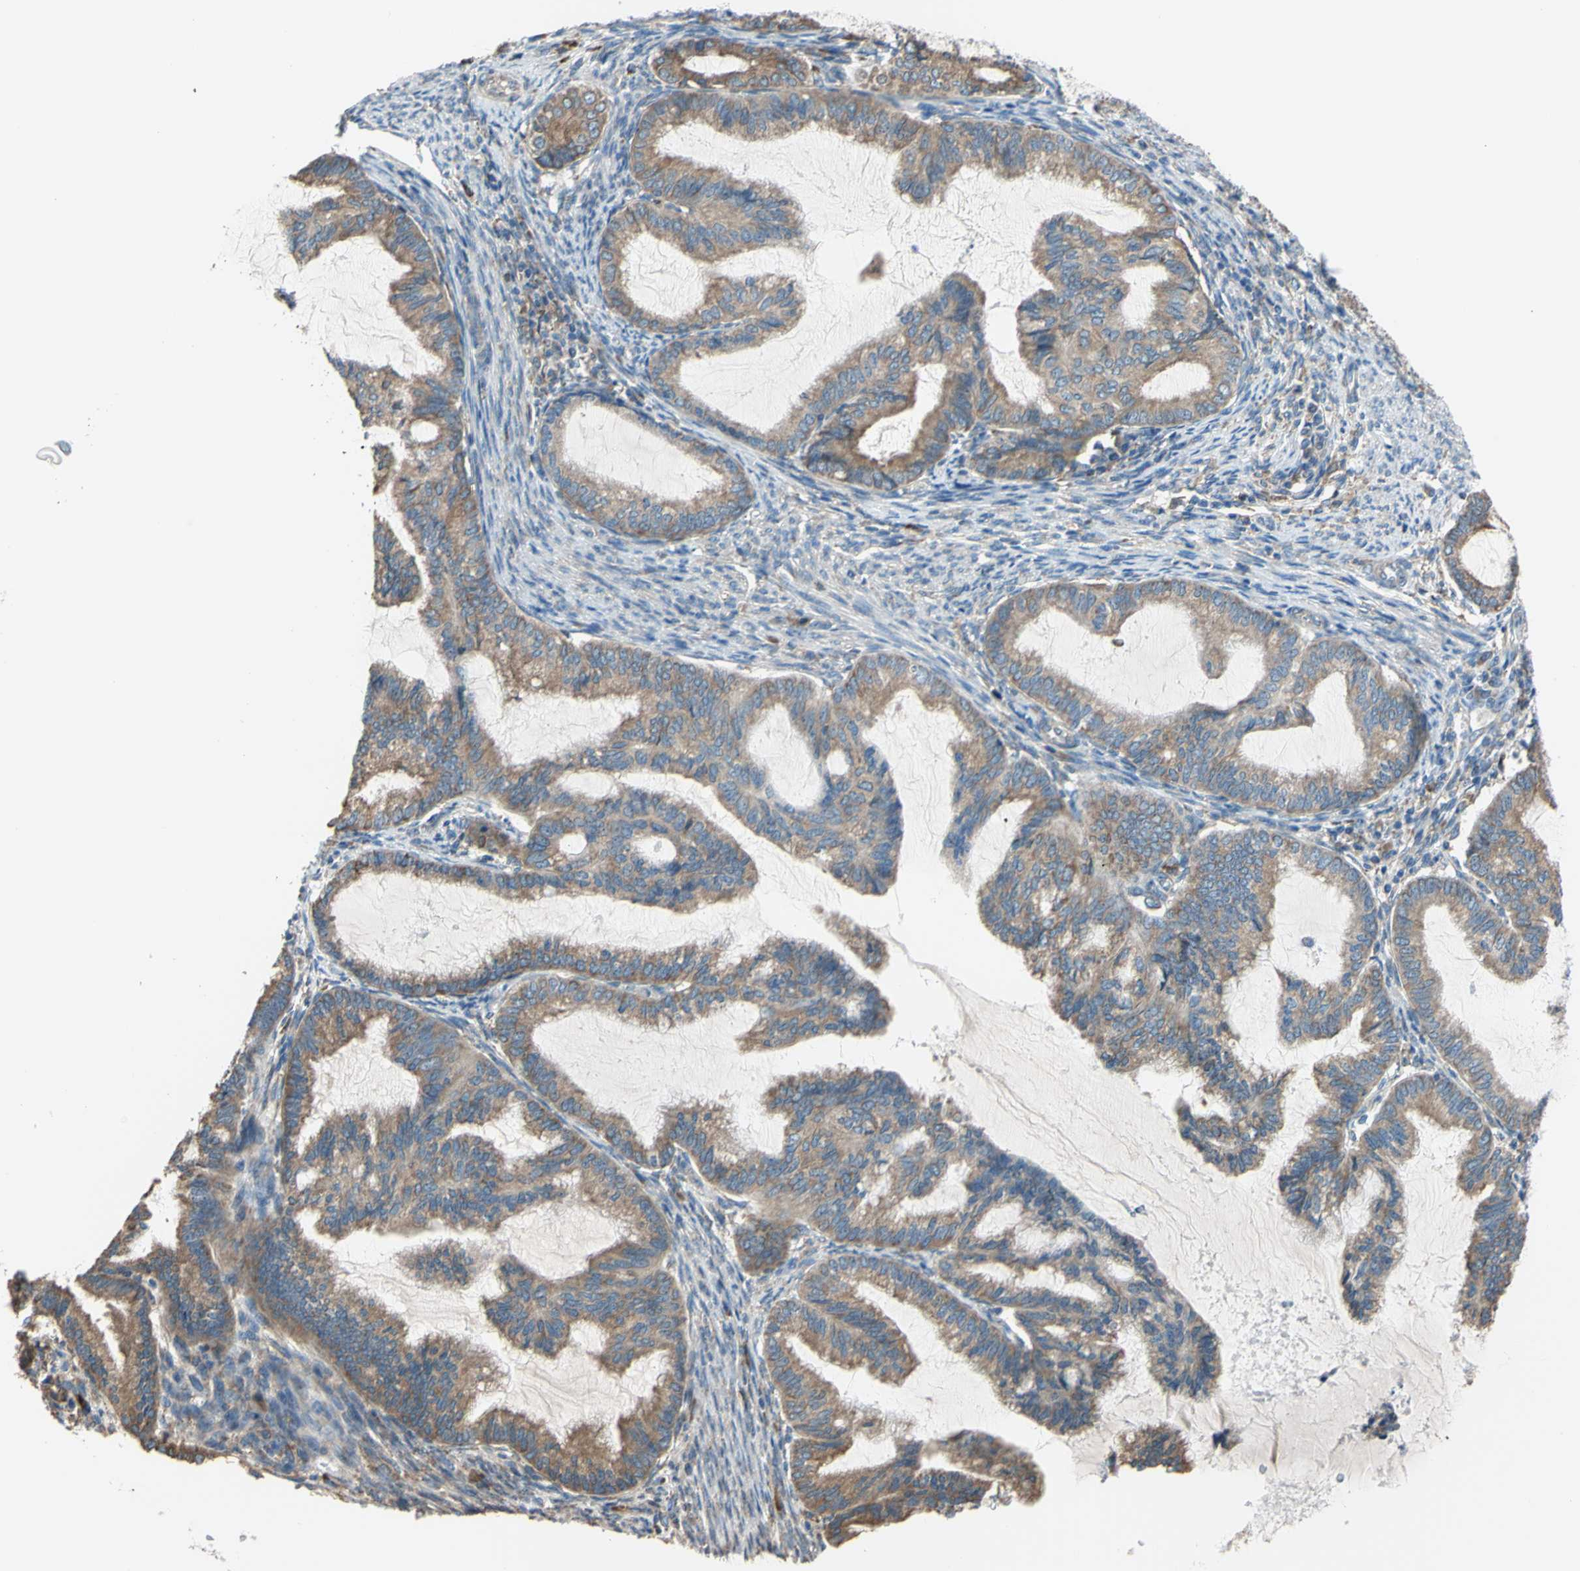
{"staining": {"intensity": "strong", "quantity": ">75%", "location": "cytoplasmic/membranous"}, "tissue": "cervical cancer", "cell_type": "Tumor cells", "image_type": "cancer", "snomed": [{"axis": "morphology", "description": "Normal tissue, NOS"}, {"axis": "morphology", "description": "Adenocarcinoma, NOS"}, {"axis": "topography", "description": "Cervix"}, {"axis": "topography", "description": "Endometrium"}], "caption": "Tumor cells exhibit high levels of strong cytoplasmic/membranous staining in approximately >75% of cells in human adenocarcinoma (cervical).", "gene": "BMF", "patient": {"sex": "female", "age": 86}}